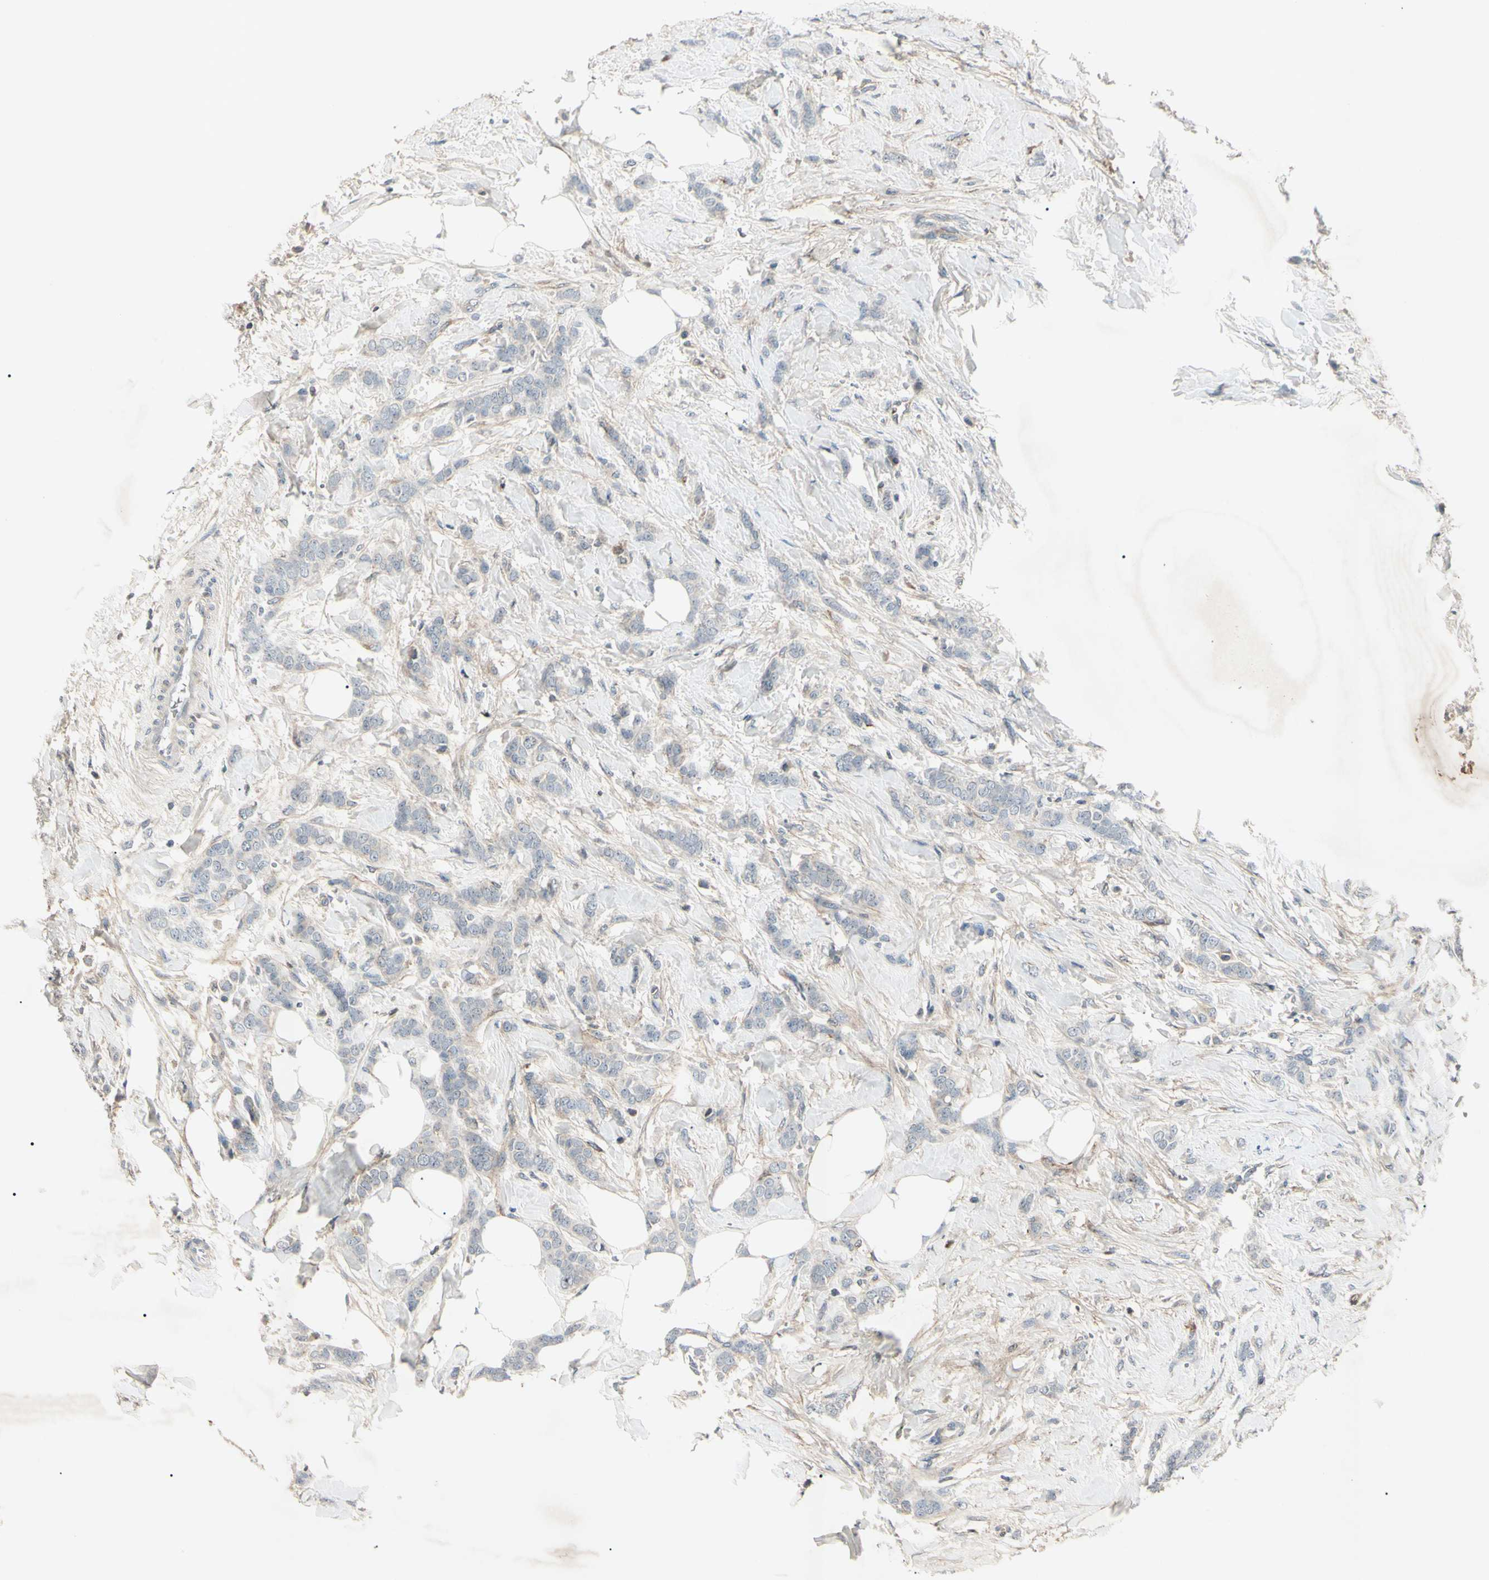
{"staining": {"intensity": "negative", "quantity": "none", "location": "none"}, "tissue": "breast cancer", "cell_type": "Tumor cells", "image_type": "cancer", "snomed": [{"axis": "morphology", "description": "Lobular carcinoma, in situ"}, {"axis": "morphology", "description": "Lobular carcinoma"}, {"axis": "topography", "description": "Breast"}], "caption": "DAB (3,3'-diaminobenzidine) immunohistochemical staining of breast lobular carcinoma in situ exhibits no significant expression in tumor cells. The staining is performed using DAB brown chromogen with nuclei counter-stained in using hematoxylin.", "gene": "AEBP1", "patient": {"sex": "female", "age": 41}}